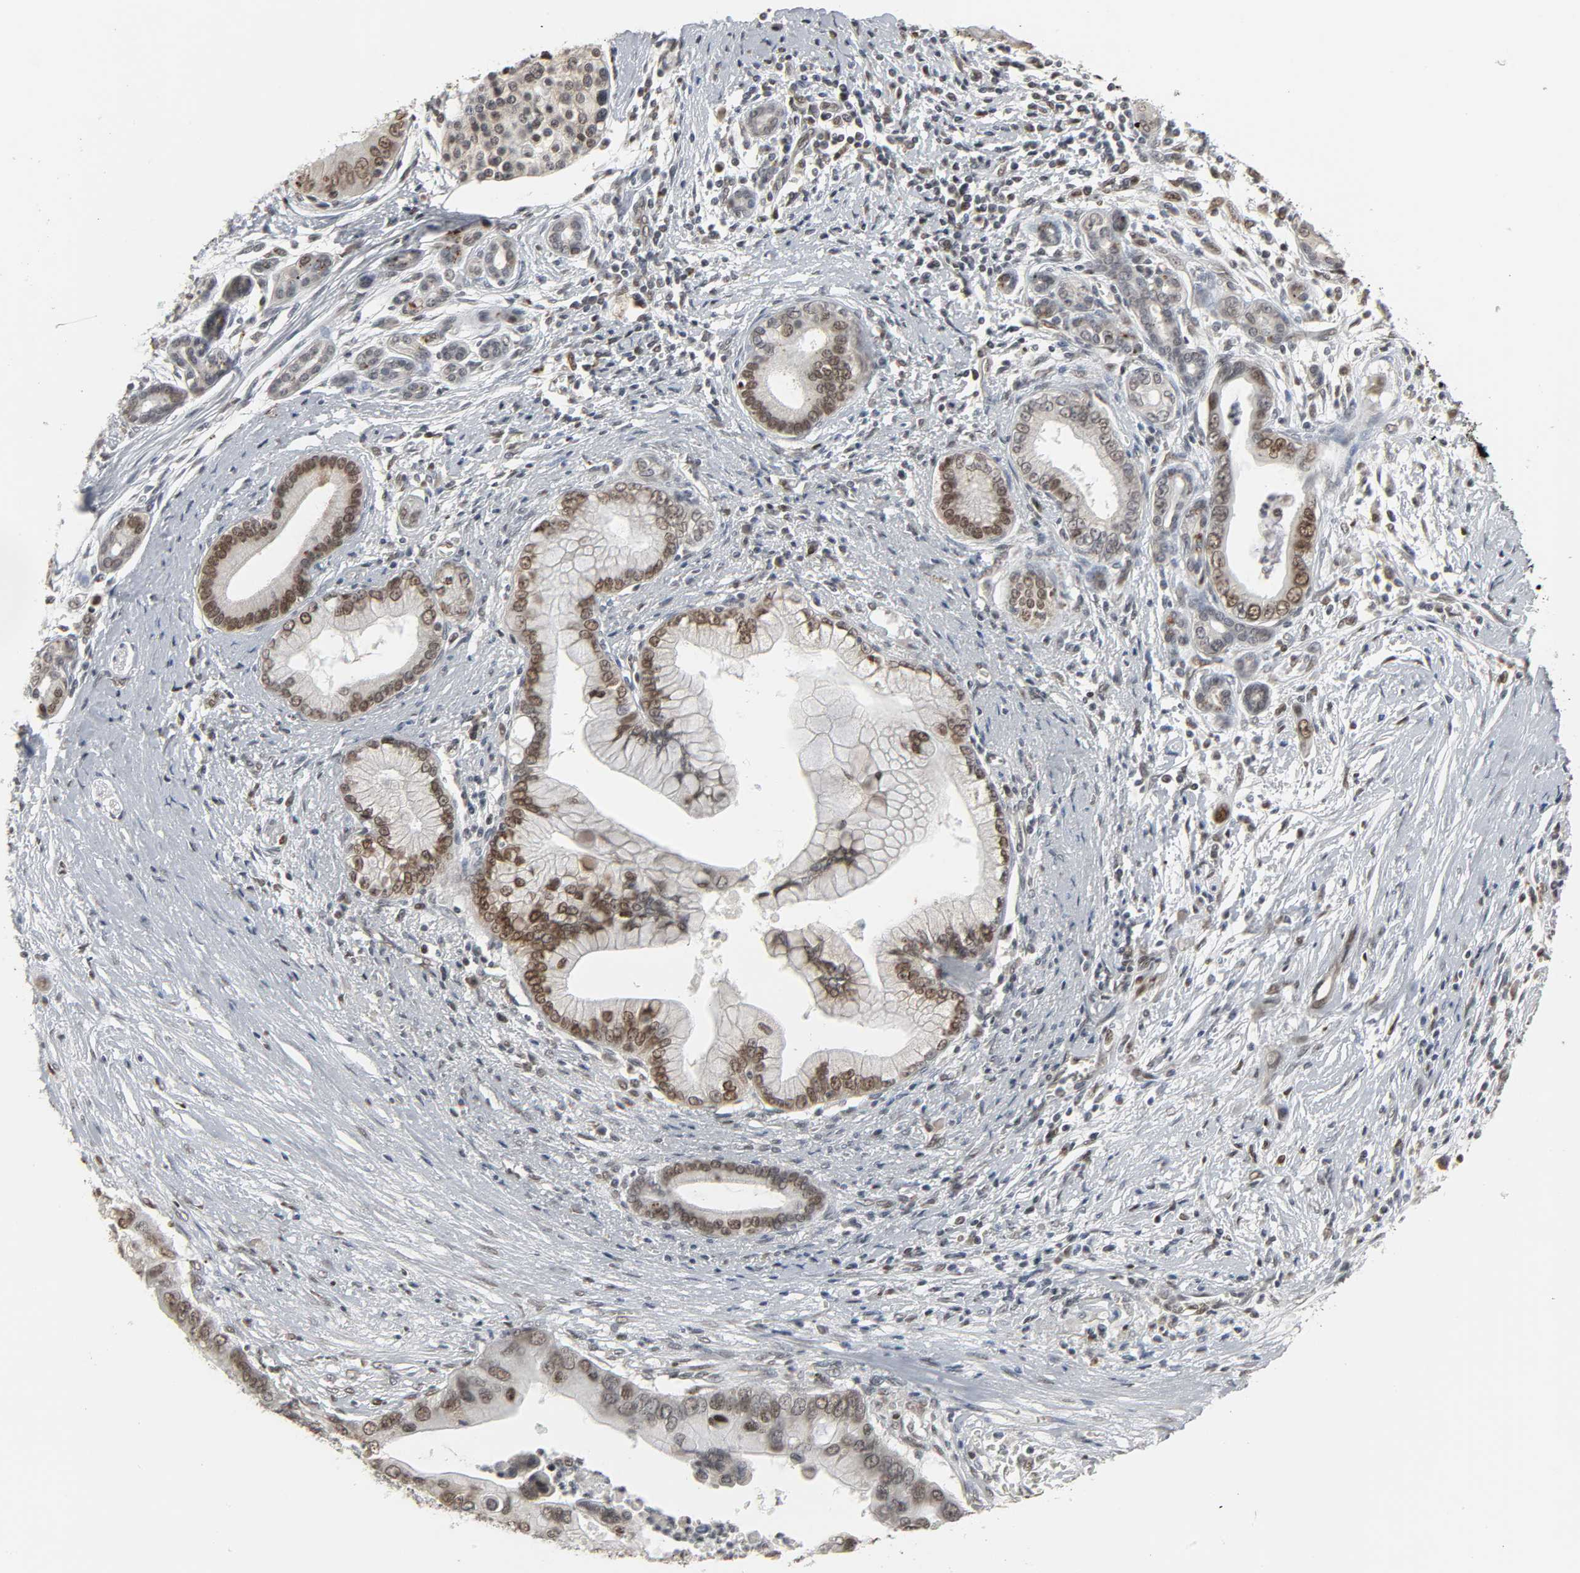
{"staining": {"intensity": "weak", "quantity": ">75%", "location": "nuclear"}, "tissue": "pancreatic cancer", "cell_type": "Tumor cells", "image_type": "cancer", "snomed": [{"axis": "morphology", "description": "Adenocarcinoma, NOS"}, {"axis": "topography", "description": "Pancreas"}], "caption": "A histopathology image of human pancreatic cancer (adenocarcinoma) stained for a protein shows weak nuclear brown staining in tumor cells.", "gene": "DAZAP1", "patient": {"sex": "male", "age": 59}}